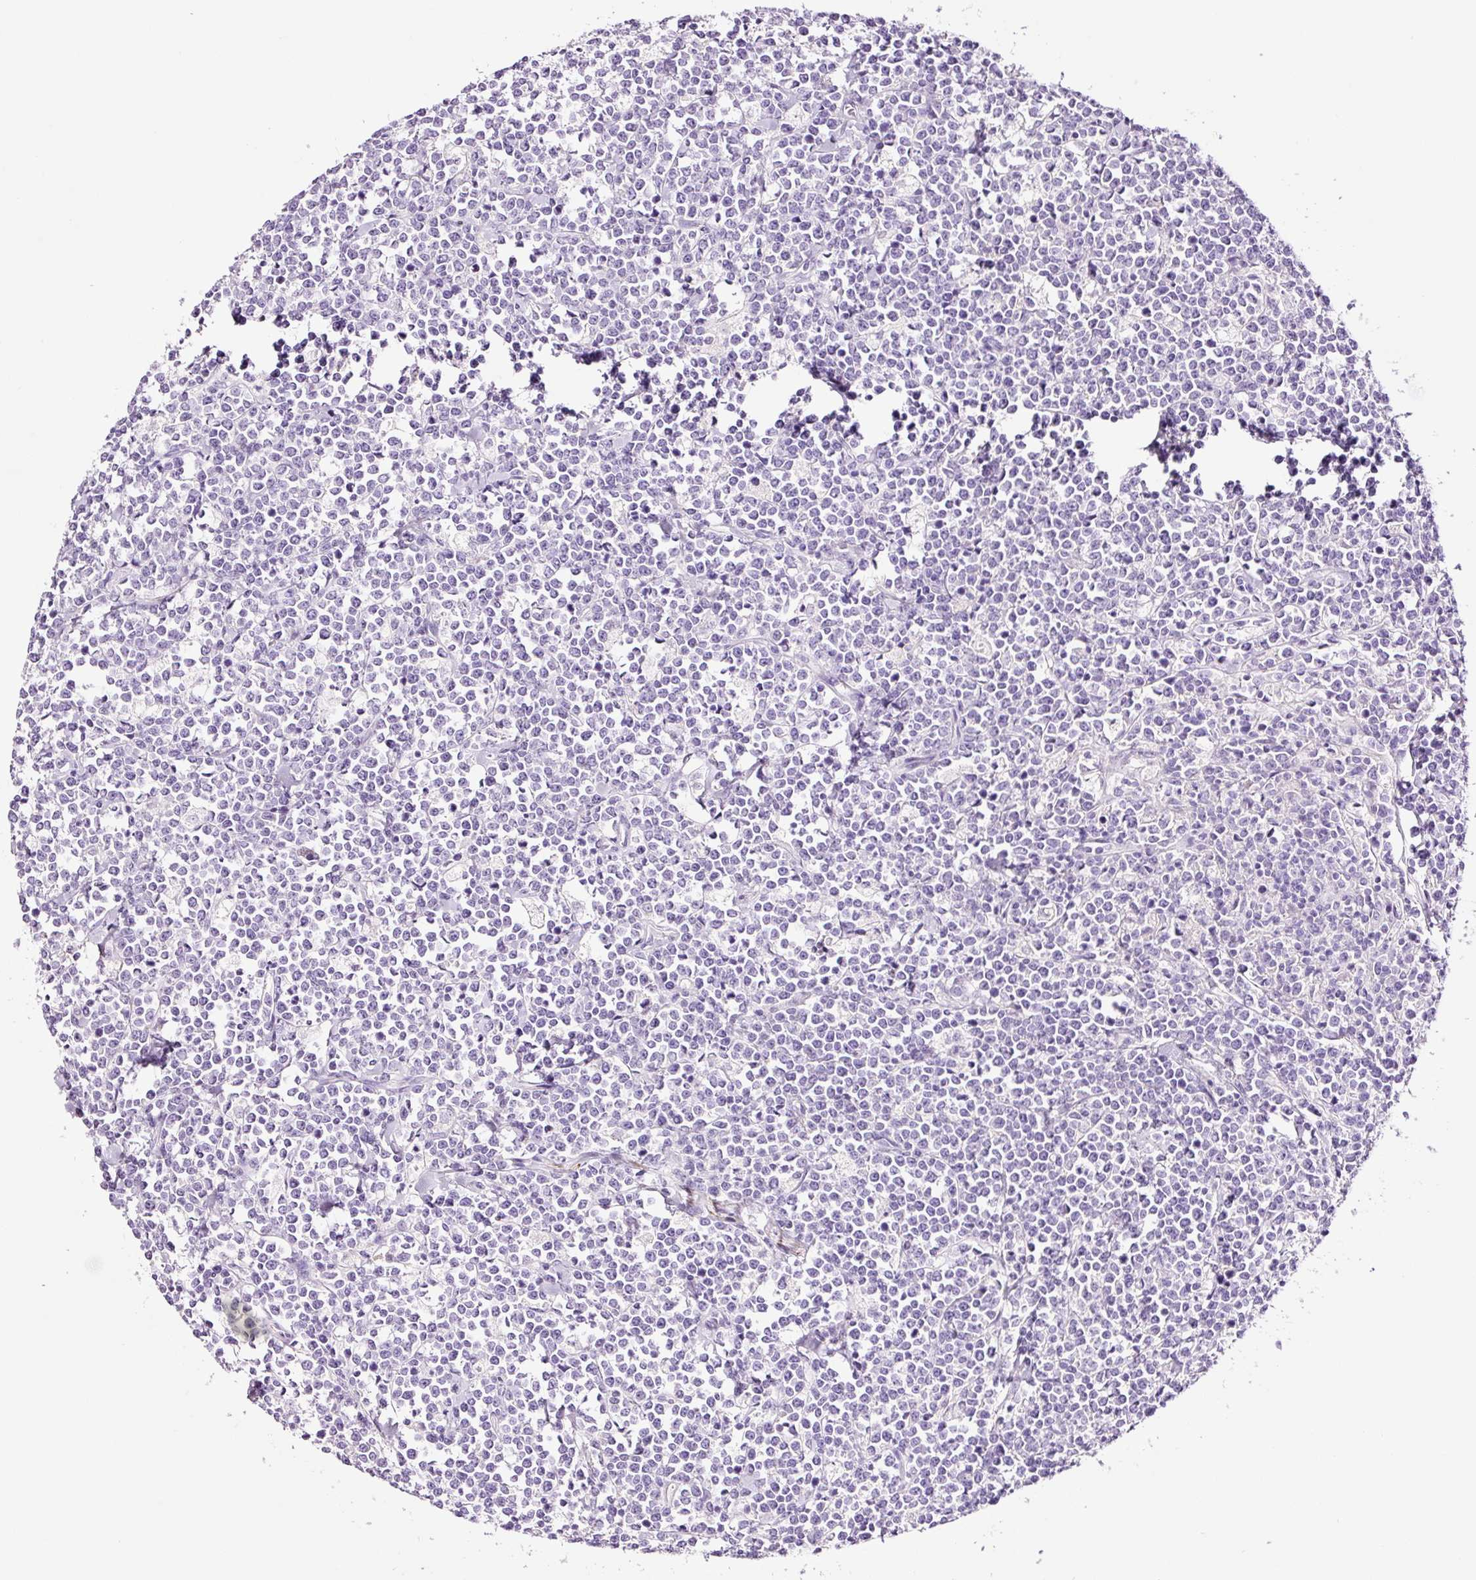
{"staining": {"intensity": "negative", "quantity": "none", "location": "none"}, "tissue": "lymphoma", "cell_type": "Tumor cells", "image_type": "cancer", "snomed": [{"axis": "morphology", "description": "Malignant lymphoma, non-Hodgkin's type, High grade"}, {"axis": "topography", "description": "Small intestine"}, {"axis": "topography", "description": "Colon"}], "caption": "This image is of lymphoma stained with immunohistochemistry (IHC) to label a protein in brown with the nuclei are counter-stained blue. There is no positivity in tumor cells.", "gene": "PAM", "patient": {"sex": "male", "age": 8}}